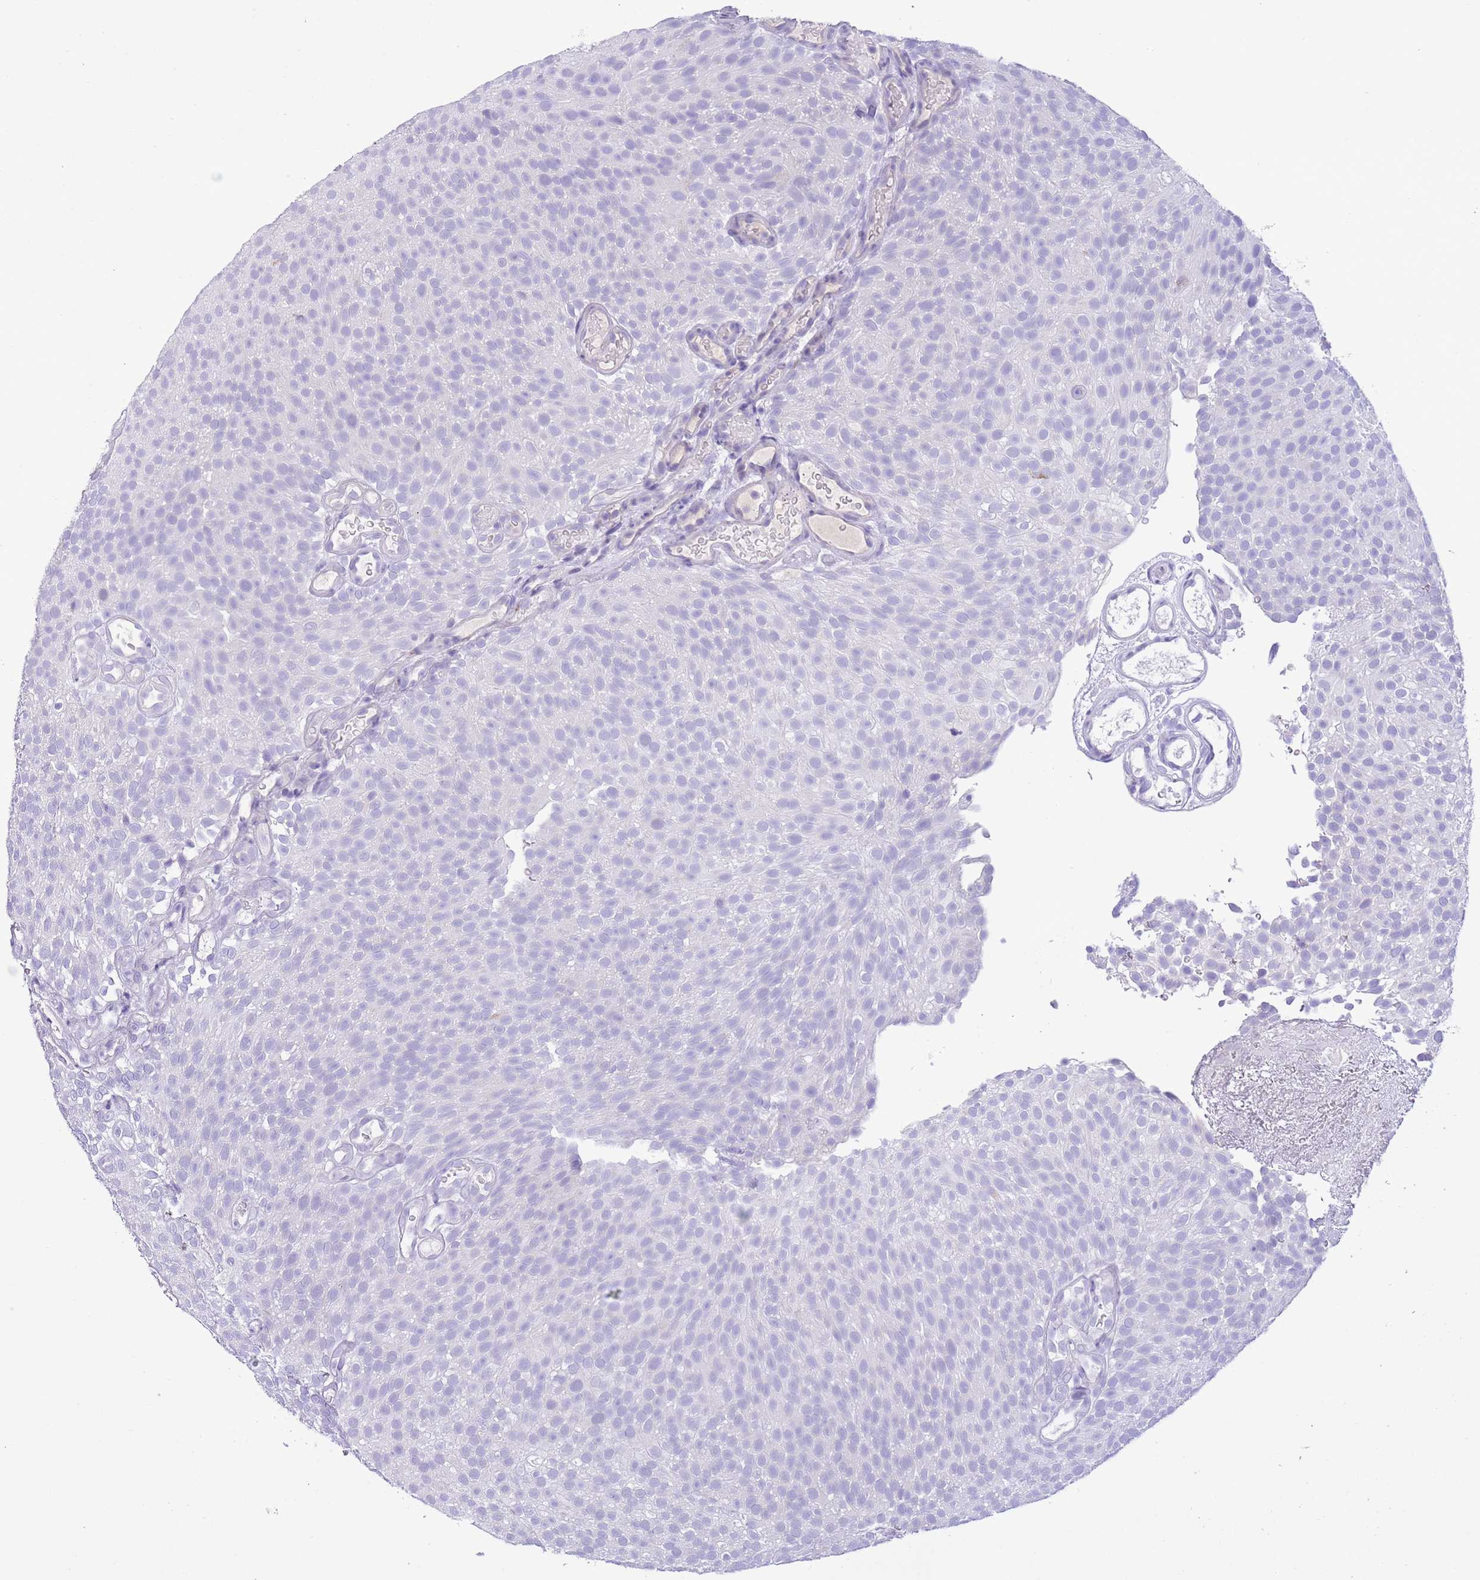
{"staining": {"intensity": "negative", "quantity": "none", "location": "none"}, "tissue": "urothelial cancer", "cell_type": "Tumor cells", "image_type": "cancer", "snomed": [{"axis": "morphology", "description": "Urothelial carcinoma, Low grade"}, {"axis": "topography", "description": "Urinary bladder"}], "caption": "Immunohistochemistry photomicrograph of low-grade urothelial carcinoma stained for a protein (brown), which shows no staining in tumor cells.", "gene": "CLEC2A", "patient": {"sex": "male", "age": 78}}